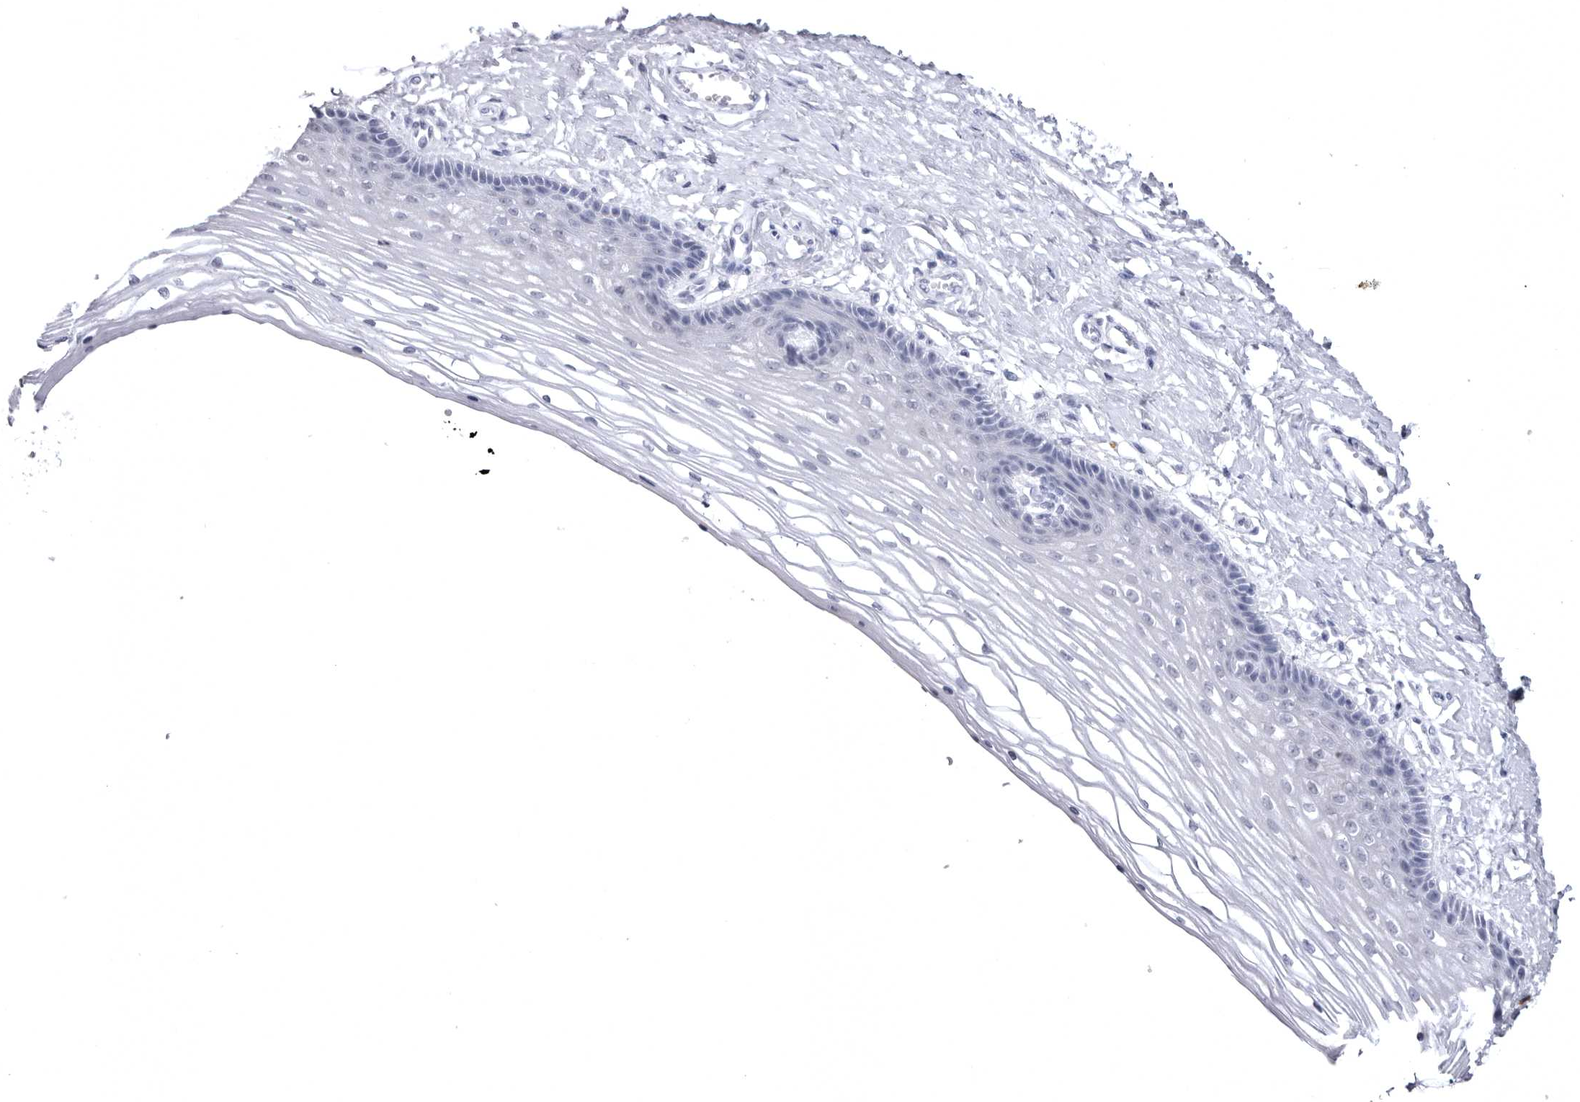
{"staining": {"intensity": "negative", "quantity": "none", "location": "none"}, "tissue": "vagina", "cell_type": "Squamous epithelial cells", "image_type": "normal", "snomed": [{"axis": "morphology", "description": "Normal tissue, NOS"}, {"axis": "topography", "description": "Vagina"}], "caption": "IHC of normal vagina shows no positivity in squamous epithelial cells.", "gene": "STAP2", "patient": {"sex": "female", "age": 46}}